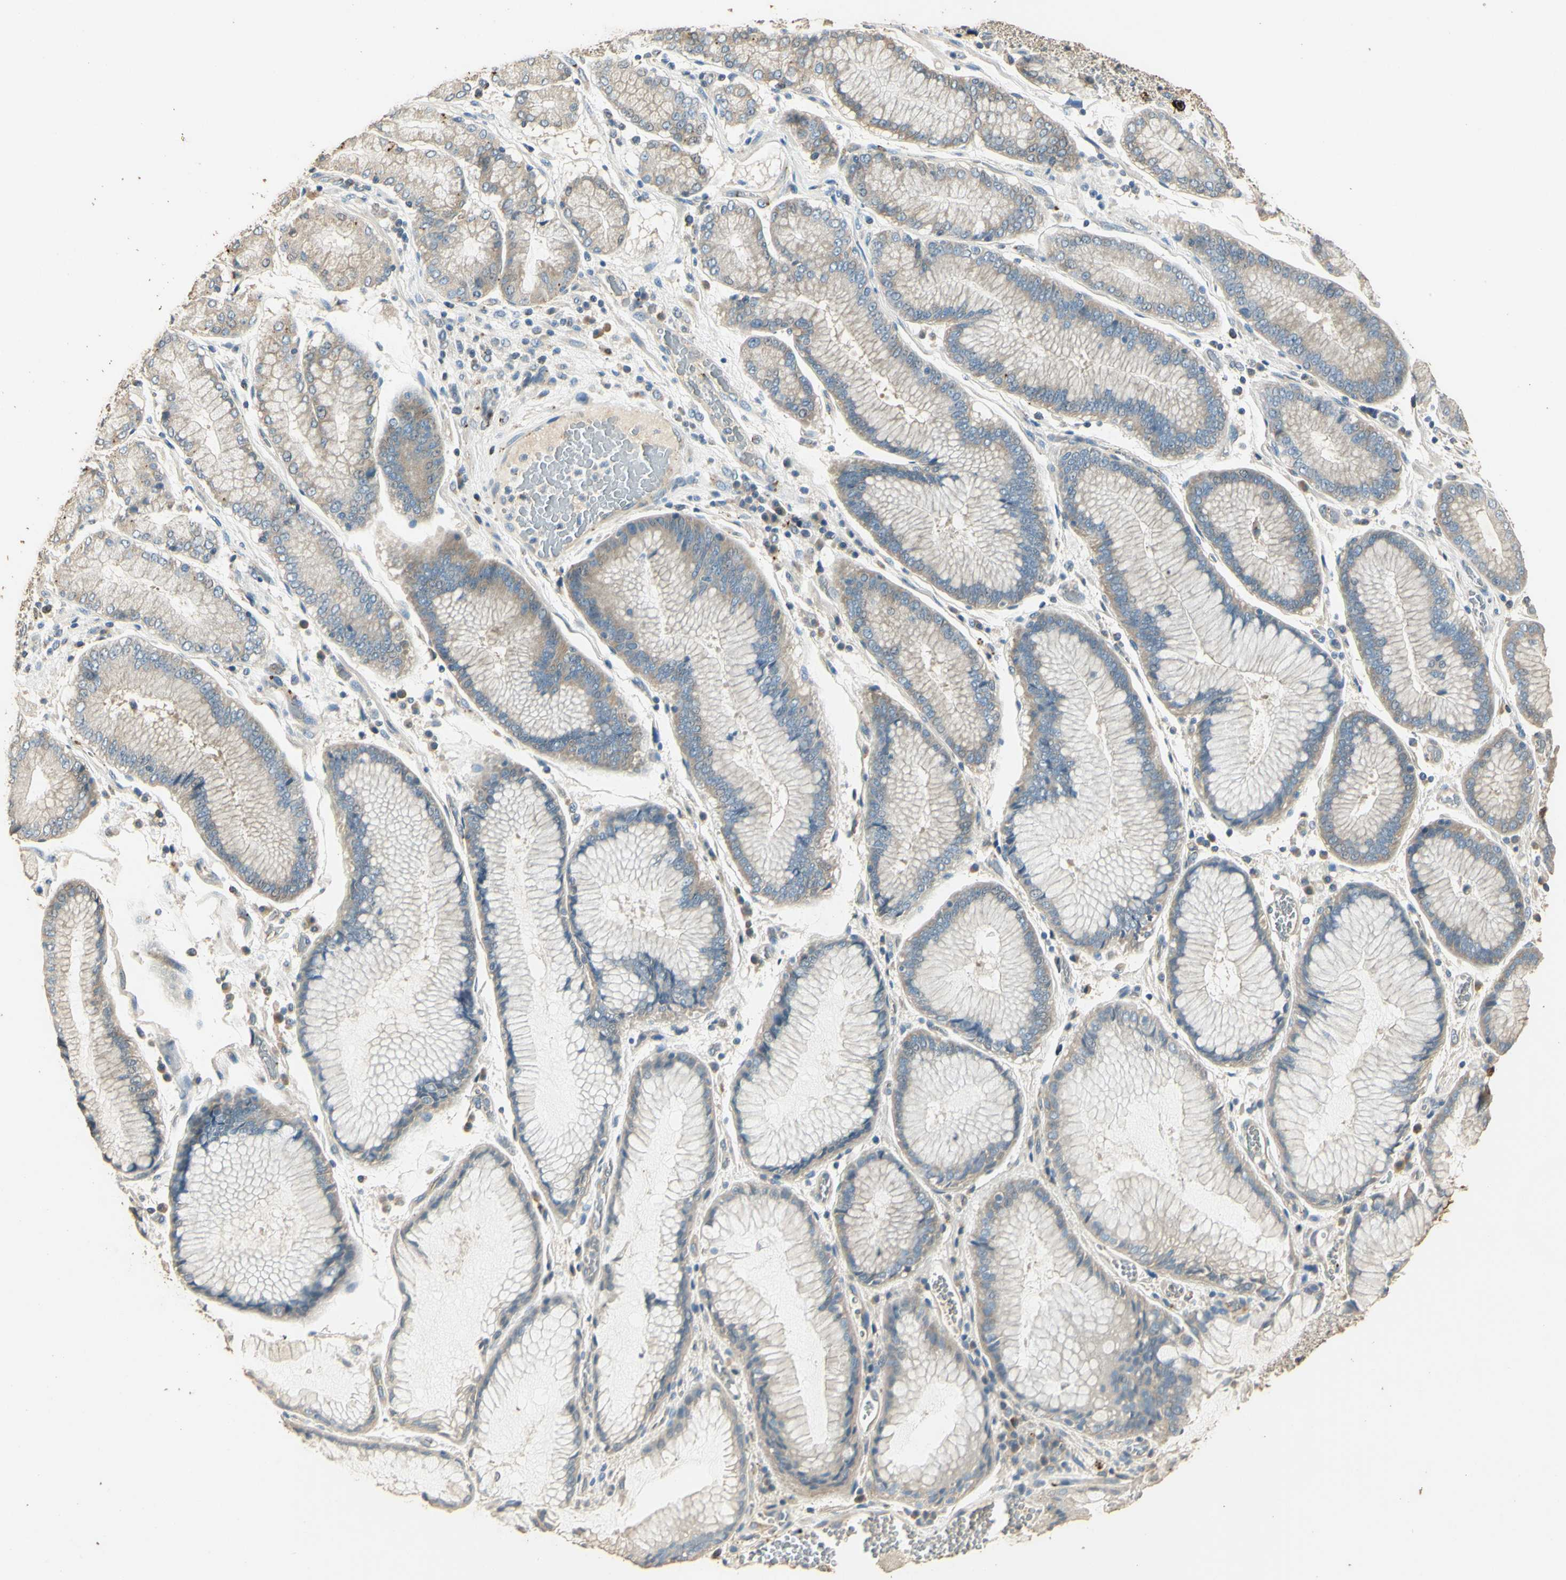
{"staining": {"intensity": "negative", "quantity": "none", "location": "none"}, "tissue": "stomach cancer", "cell_type": "Tumor cells", "image_type": "cancer", "snomed": [{"axis": "morphology", "description": "Normal tissue, NOS"}, {"axis": "morphology", "description": "Adenocarcinoma, NOS"}, {"axis": "topography", "description": "Stomach"}], "caption": "Tumor cells are negative for protein expression in human adenocarcinoma (stomach). The staining was performed using DAB (3,3'-diaminobenzidine) to visualize the protein expression in brown, while the nuclei were stained in blue with hematoxylin (Magnification: 20x).", "gene": "ARHGEF17", "patient": {"sex": "male", "age": 48}}